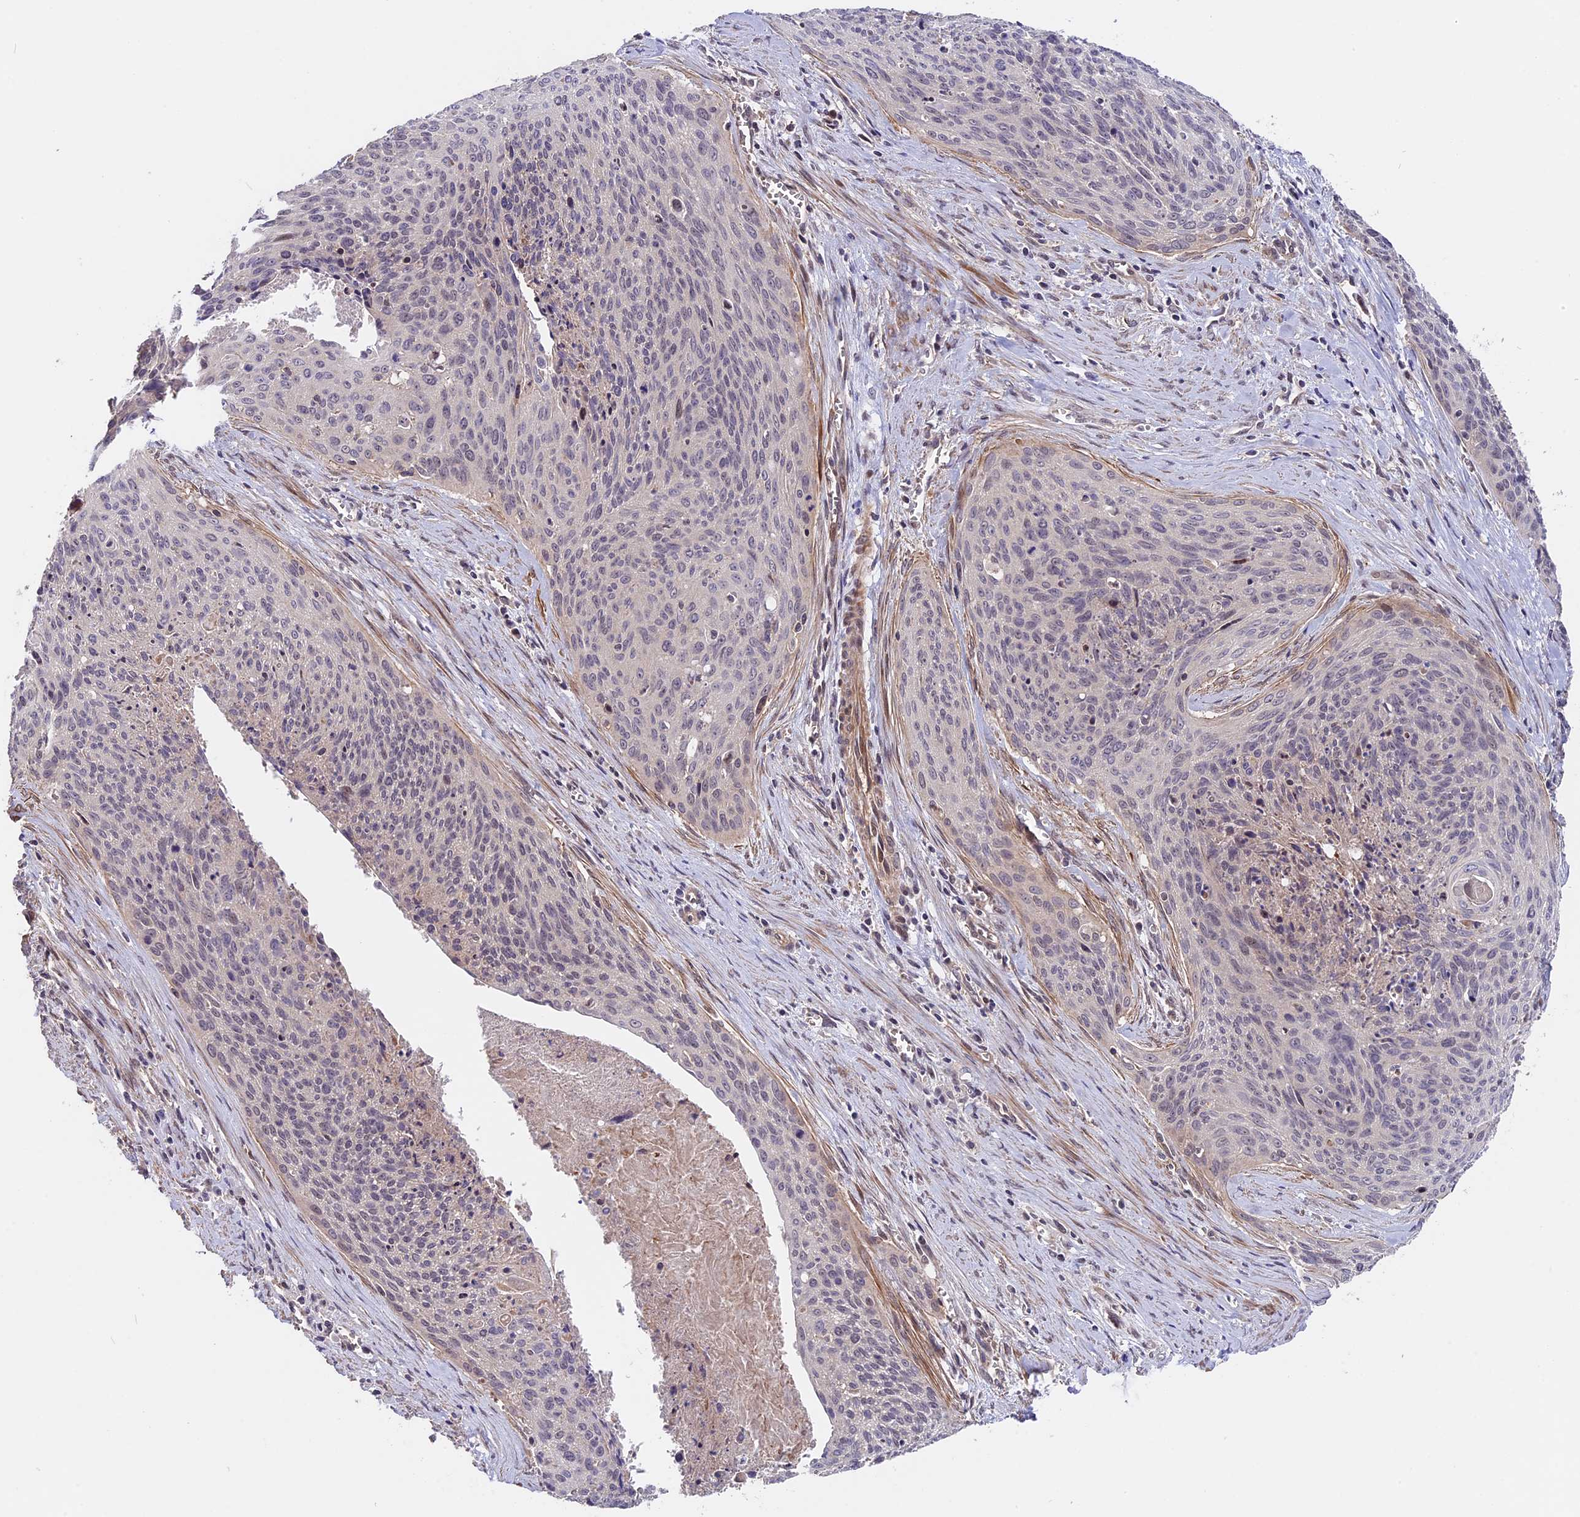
{"staining": {"intensity": "negative", "quantity": "none", "location": "none"}, "tissue": "cervical cancer", "cell_type": "Tumor cells", "image_type": "cancer", "snomed": [{"axis": "morphology", "description": "Squamous cell carcinoma, NOS"}, {"axis": "topography", "description": "Cervix"}], "caption": "Human cervical squamous cell carcinoma stained for a protein using immunohistochemistry (IHC) shows no positivity in tumor cells.", "gene": "ZC3H10", "patient": {"sex": "female", "age": 55}}